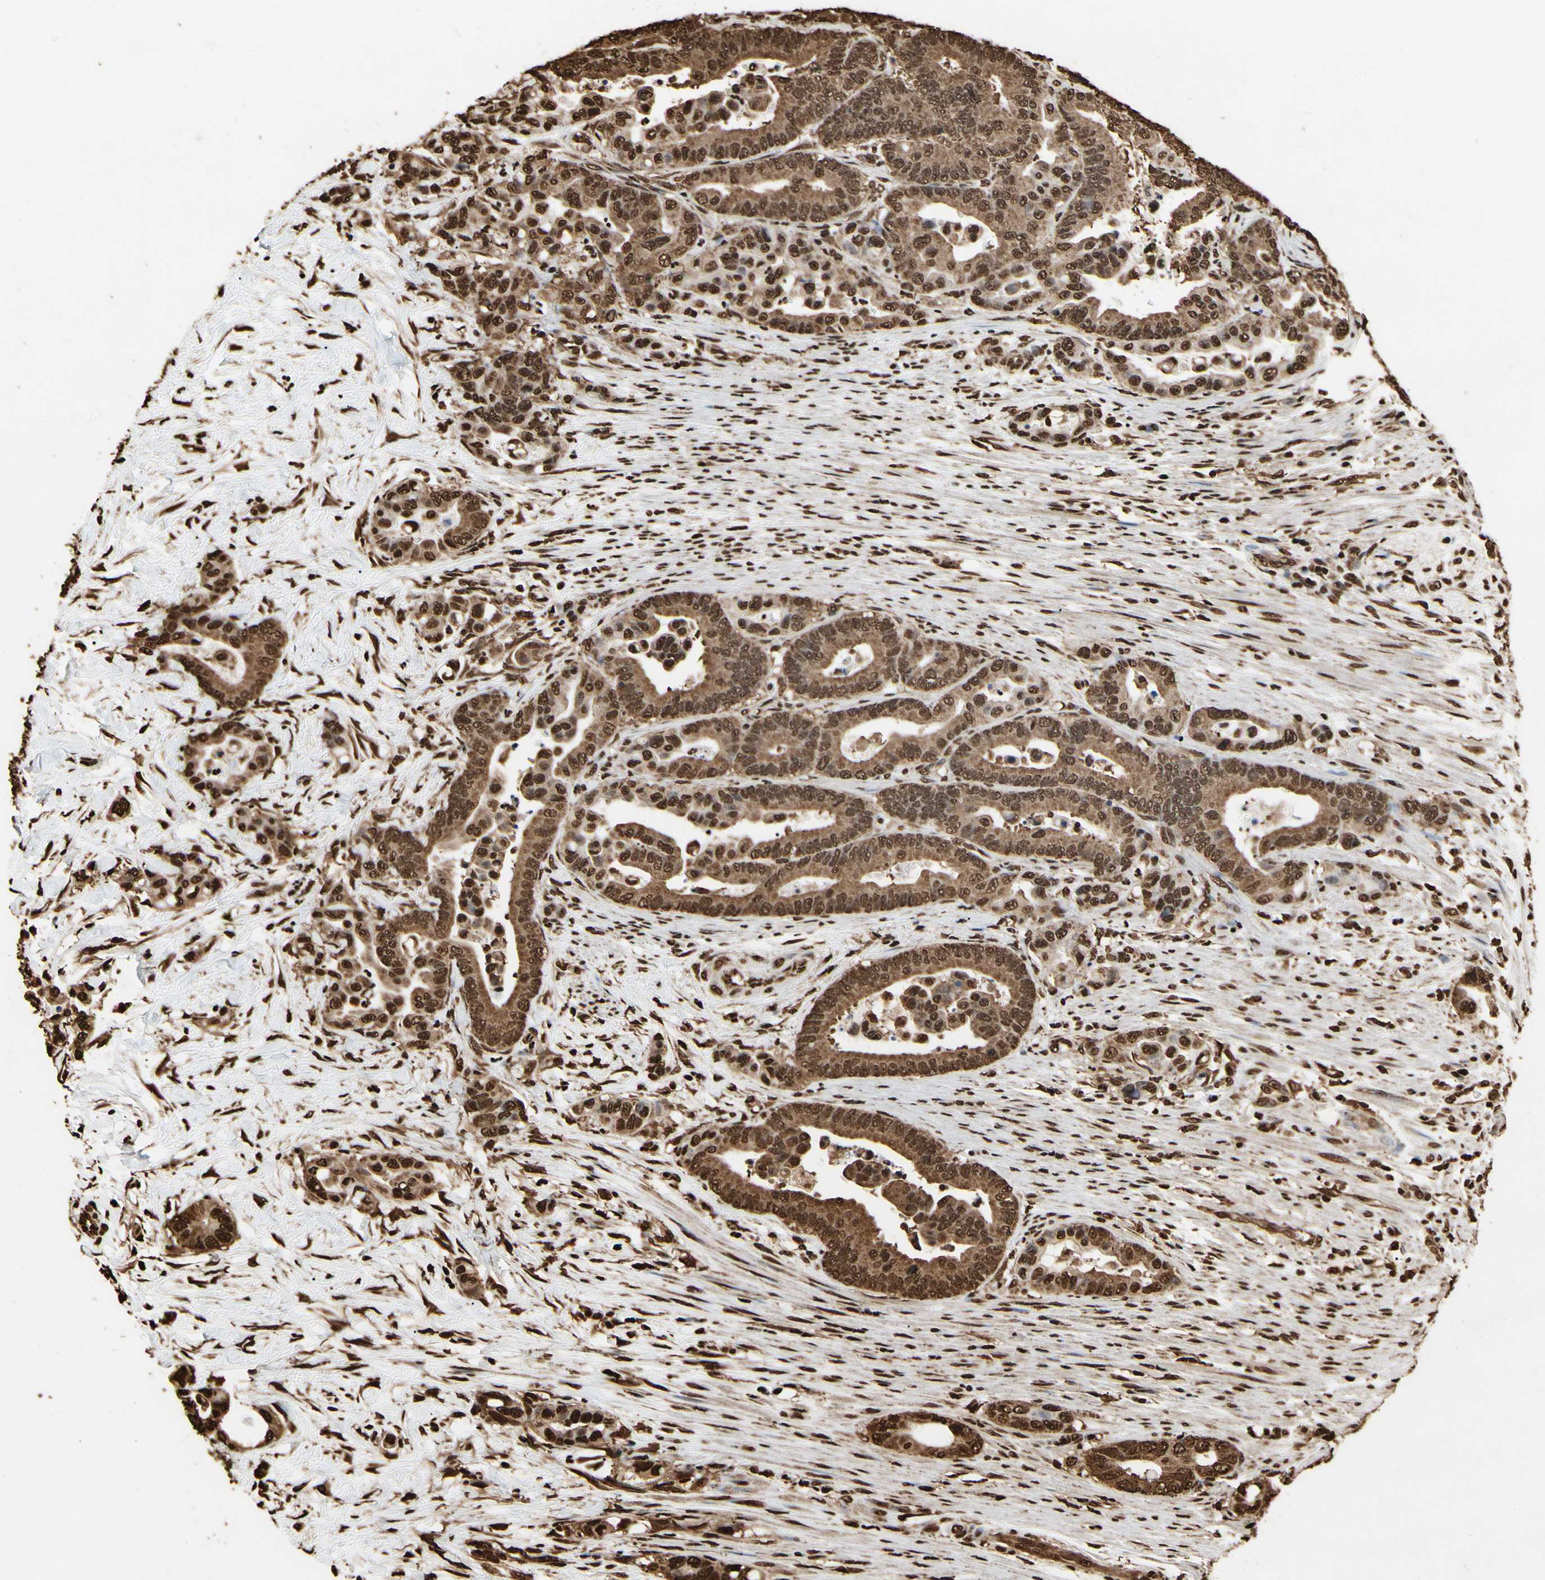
{"staining": {"intensity": "strong", "quantity": ">75%", "location": "cytoplasmic/membranous,nuclear"}, "tissue": "colorectal cancer", "cell_type": "Tumor cells", "image_type": "cancer", "snomed": [{"axis": "morphology", "description": "Normal tissue, NOS"}, {"axis": "morphology", "description": "Adenocarcinoma, NOS"}, {"axis": "topography", "description": "Colon"}], "caption": "Colorectal adenocarcinoma was stained to show a protein in brown. There is high levels of strong cytoplasmic/membranous and nuclear positivity in approximately >75% of tumor cells. (DAB IHC, brown staining for protein, blue staining for nuclei).", "gene": "HNRNPK", "patient": {"sex": "male", "age": 82}}